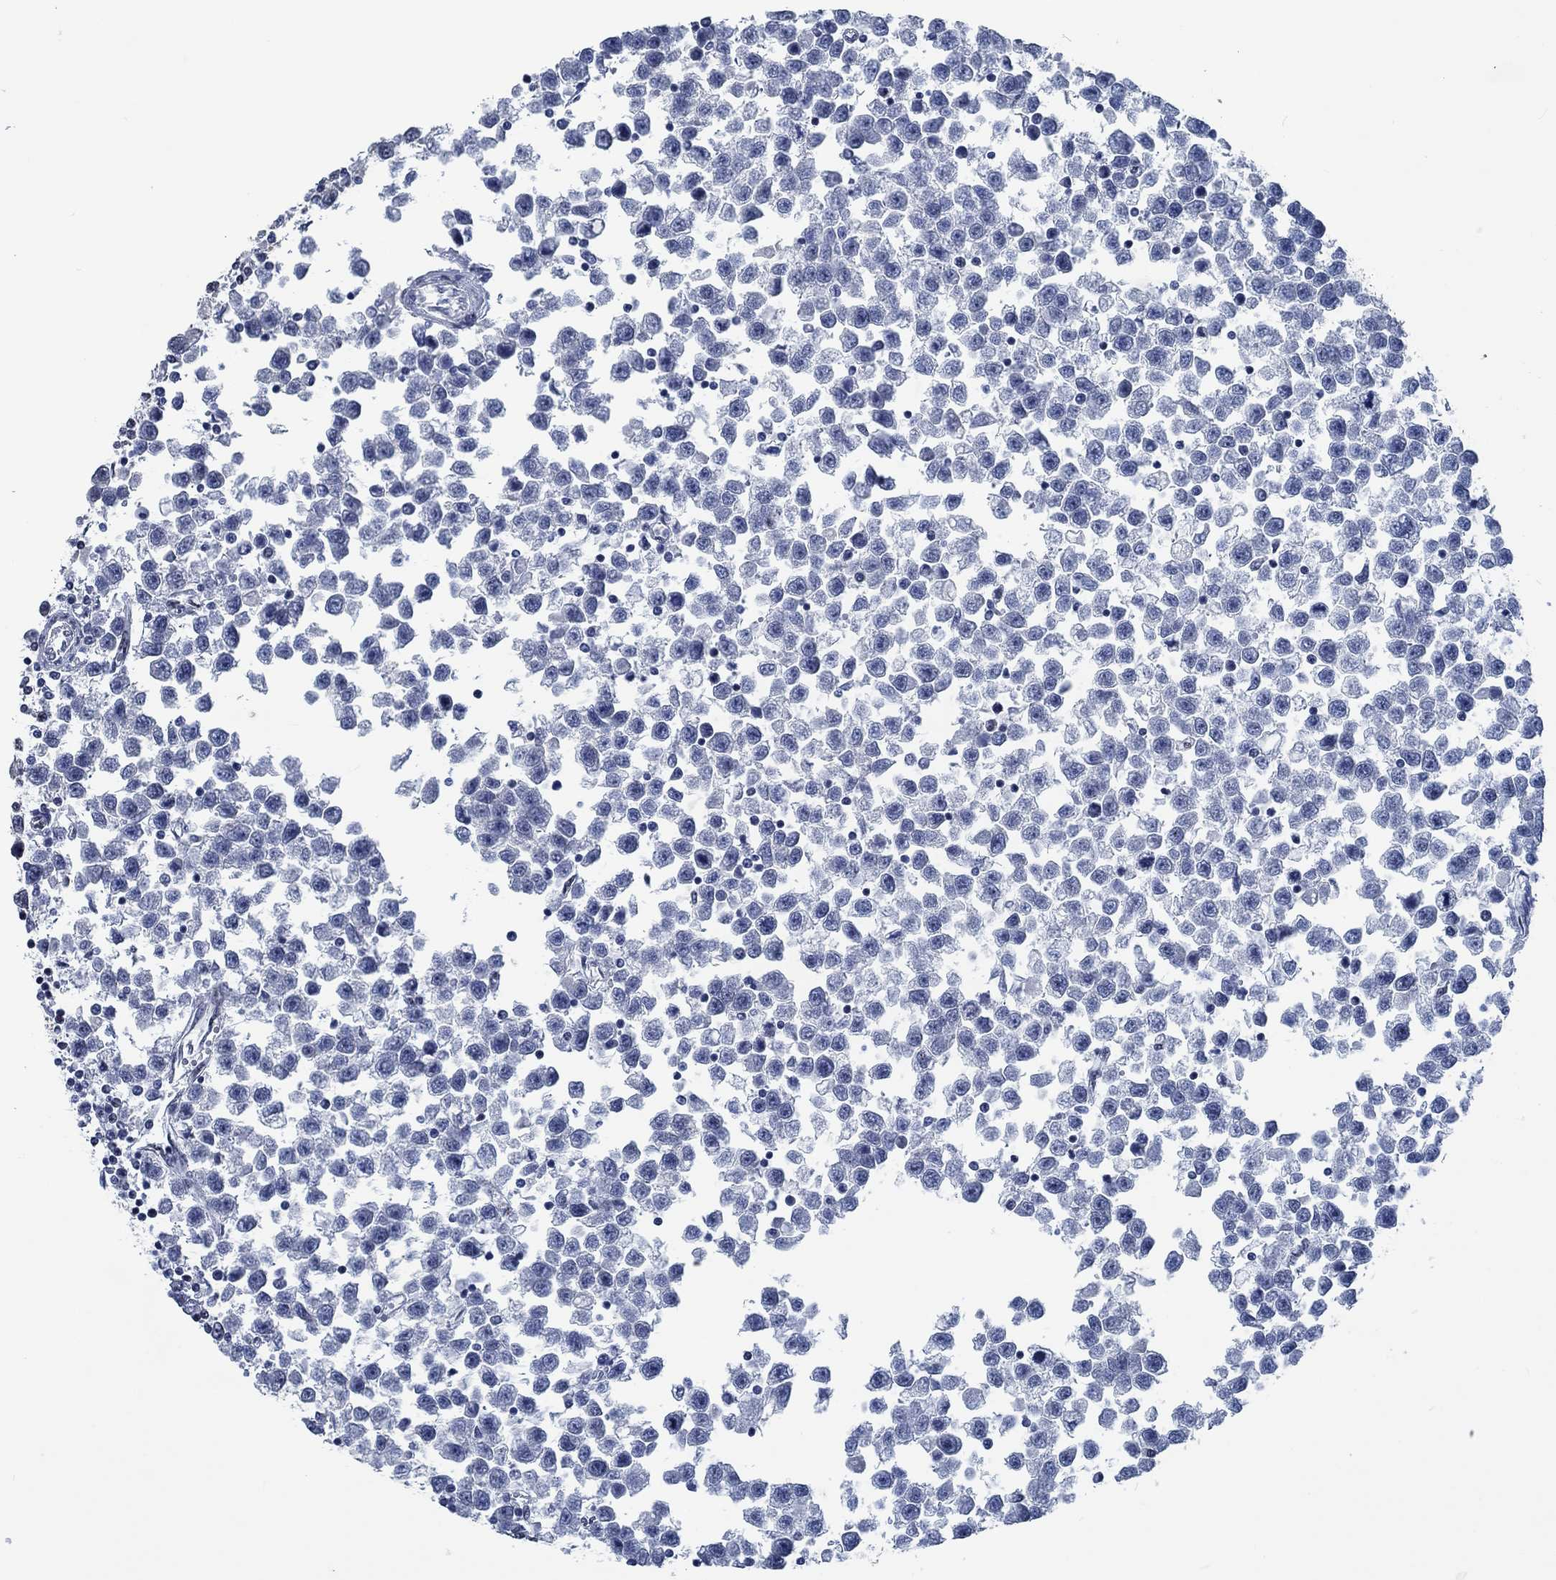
{"staining": {"intensity": "negative", "quantity": "none", "location": "none"}, "tissue": "testis cancer", "cell_type": "Tumor cells", "image_type": "cancer", "snomed": [{"axis": "morphology", "description": "Seminoma, NOS"}, {"axis": "topography", "description": "Testis"}], "caption": "Histopathology image shows no significant protein expression in tumor cells of testis cancer (seminoma).", "gene": "OBSCN", "patient": {"sex": "male", "age": 34}}